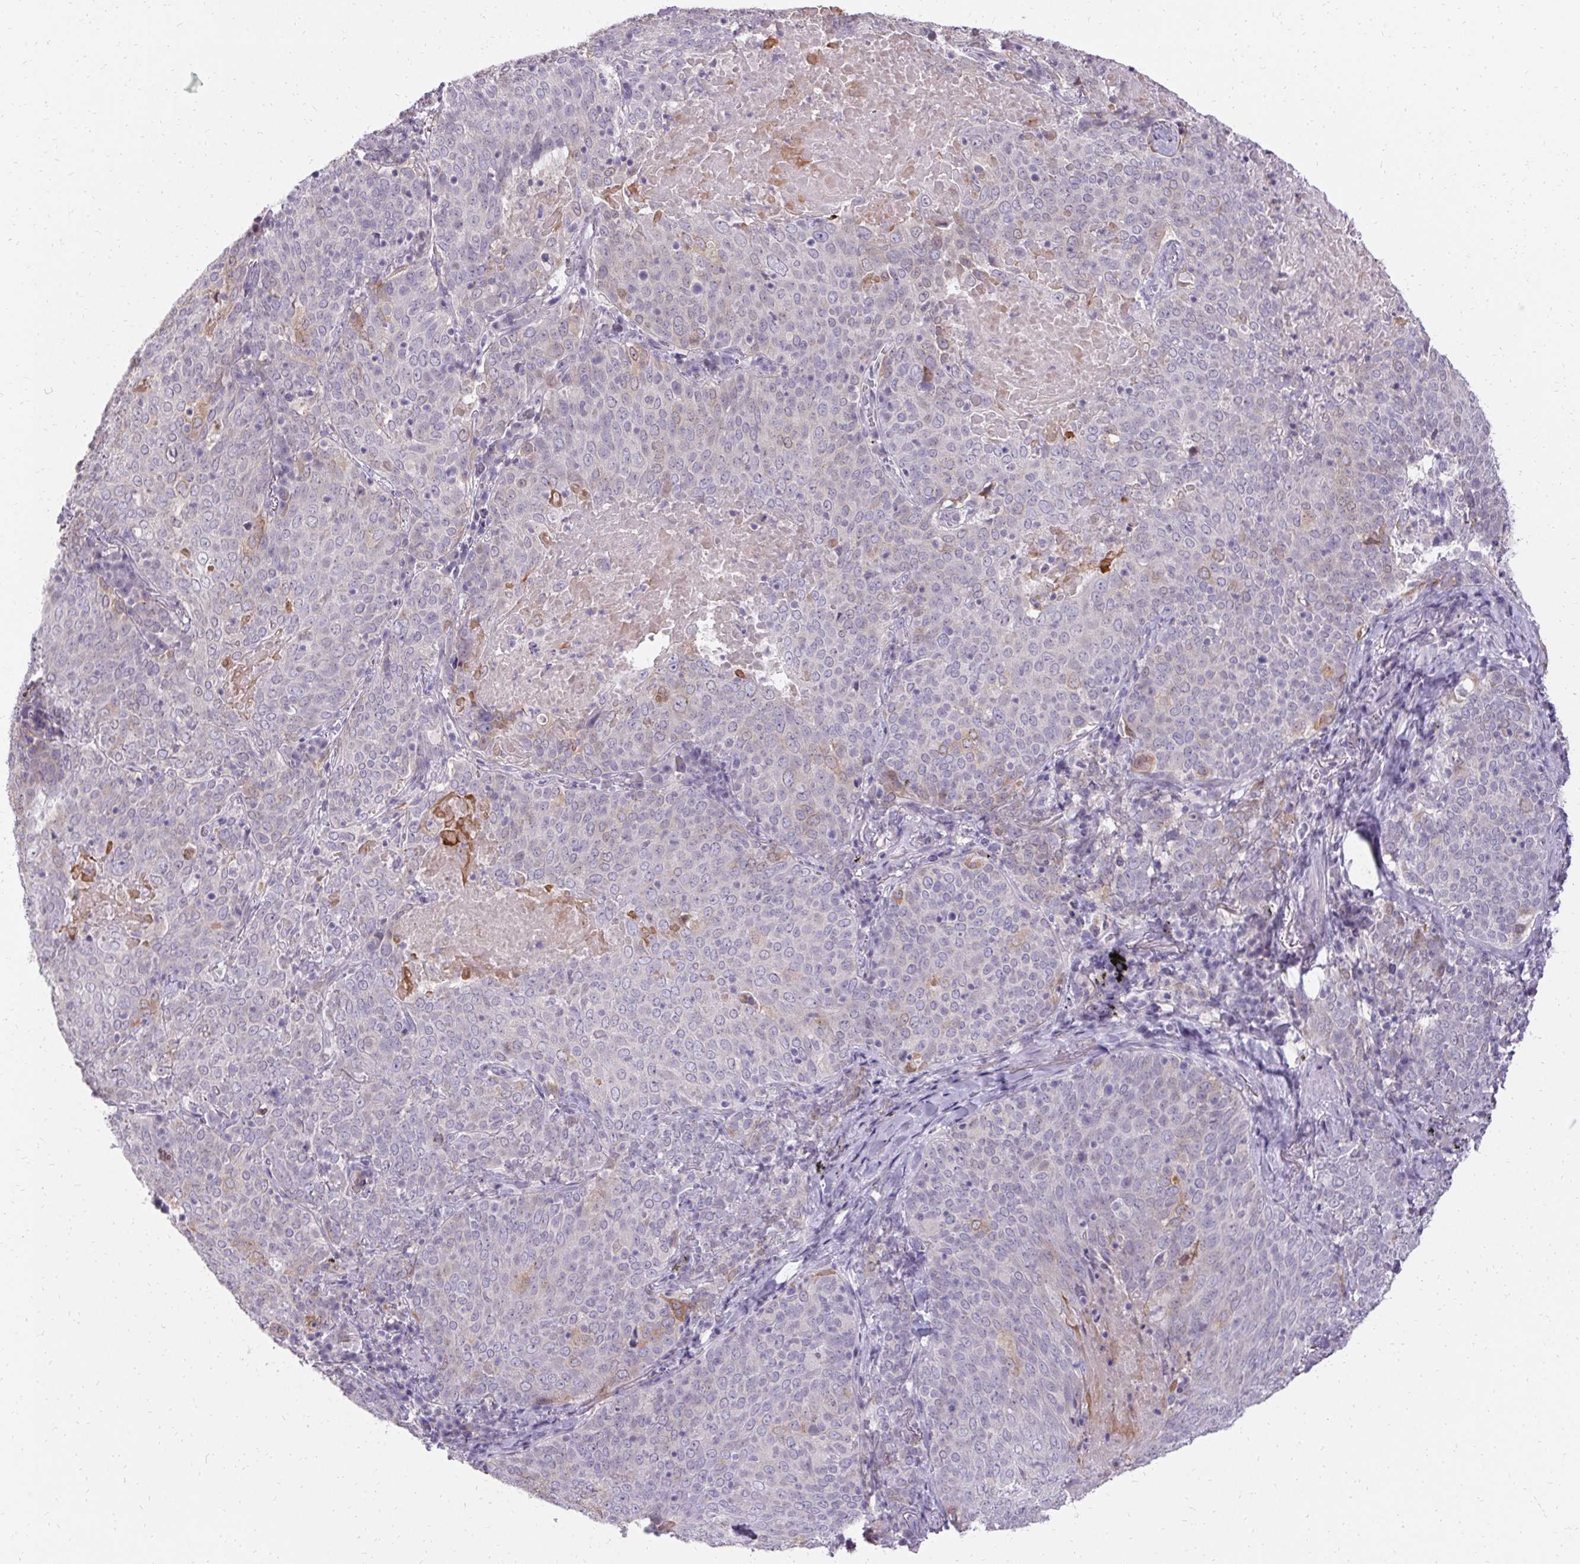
{"staining": {"intensity": "weak", "quantity": "<25%", "location": "cytoplasmic/membranous"}, "tissue": "lung cancer", "cell_type": "Tumor cells", "image_type": "cancer", "snomed": [{"axis": "morphology", "description": "Squamous cell carcinoma, NOS"}, {"axis": "topography", "description": "Lung"}], "caption": "There is no significant staining in tumor cells of lung squamous cell carcinoma. (Stains: DAB (3,3'-diaminobenzidine) IHC with hematoxylin counter stain, Microscopy: brightfield microscopy at high magnification).", "gene": "HSD17B3", "patient": {"sex": "male", "age": 82}}